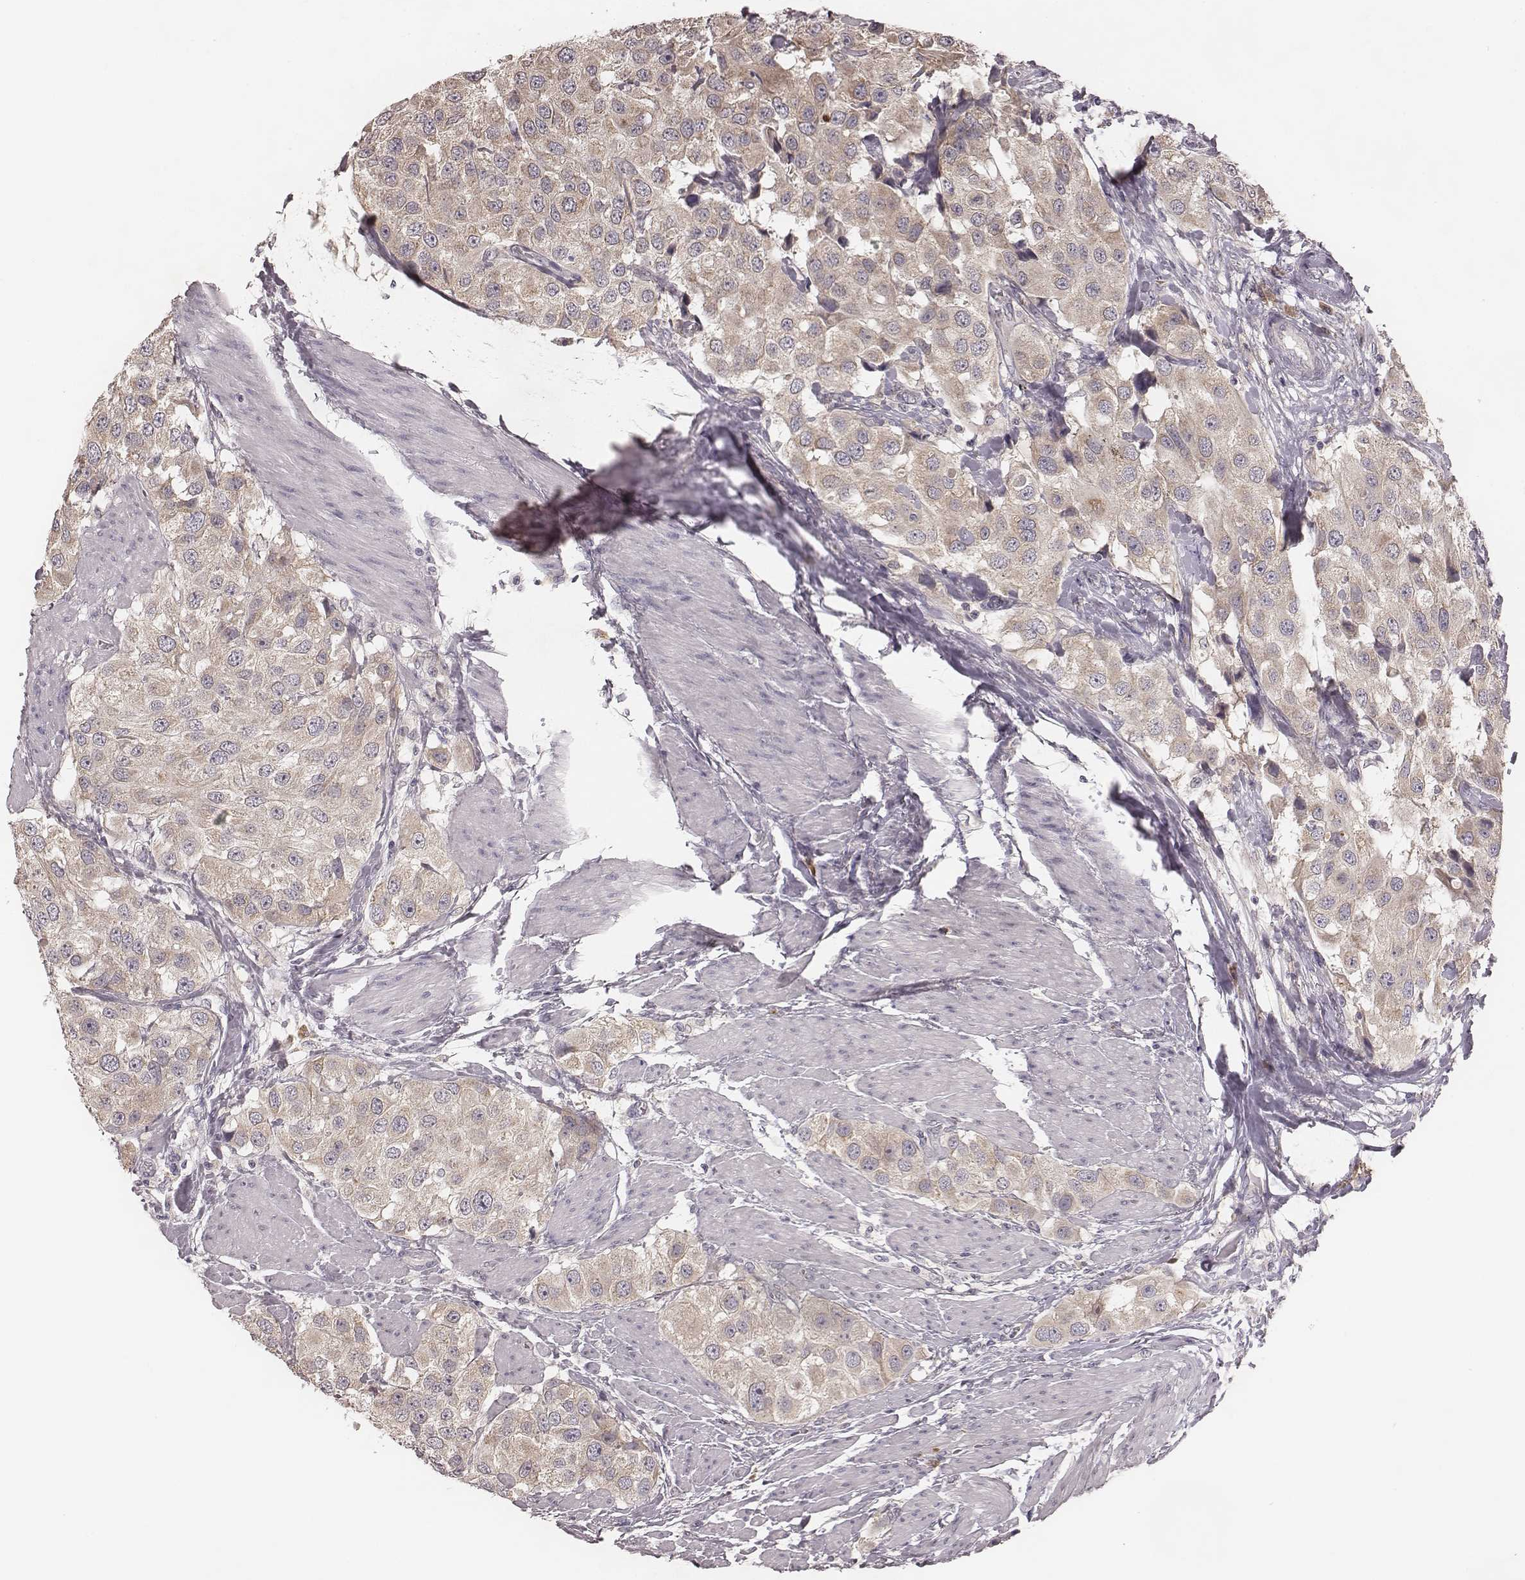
{"staining": {"intensity": "weak", "quantity": ">75%", "location": "cytoplasmic/membranous"}, "tissue": "urothelial cancer", "cell_type": "Tumor cells", "image_type": "cancer", "snomed": [{"axis": "morphology", "description": "Urothelial carcinoma, High grade"}, {"axis": "topography", "description": "Urinary bladder"}], "caption": "Weak cytoplasmic/membranous staining is seen in approximately >75% of tumor cells in high-grade urothelial carcinoma.", "gene": "P2RX5", "patient": {"sex": "female", "age": 64}}